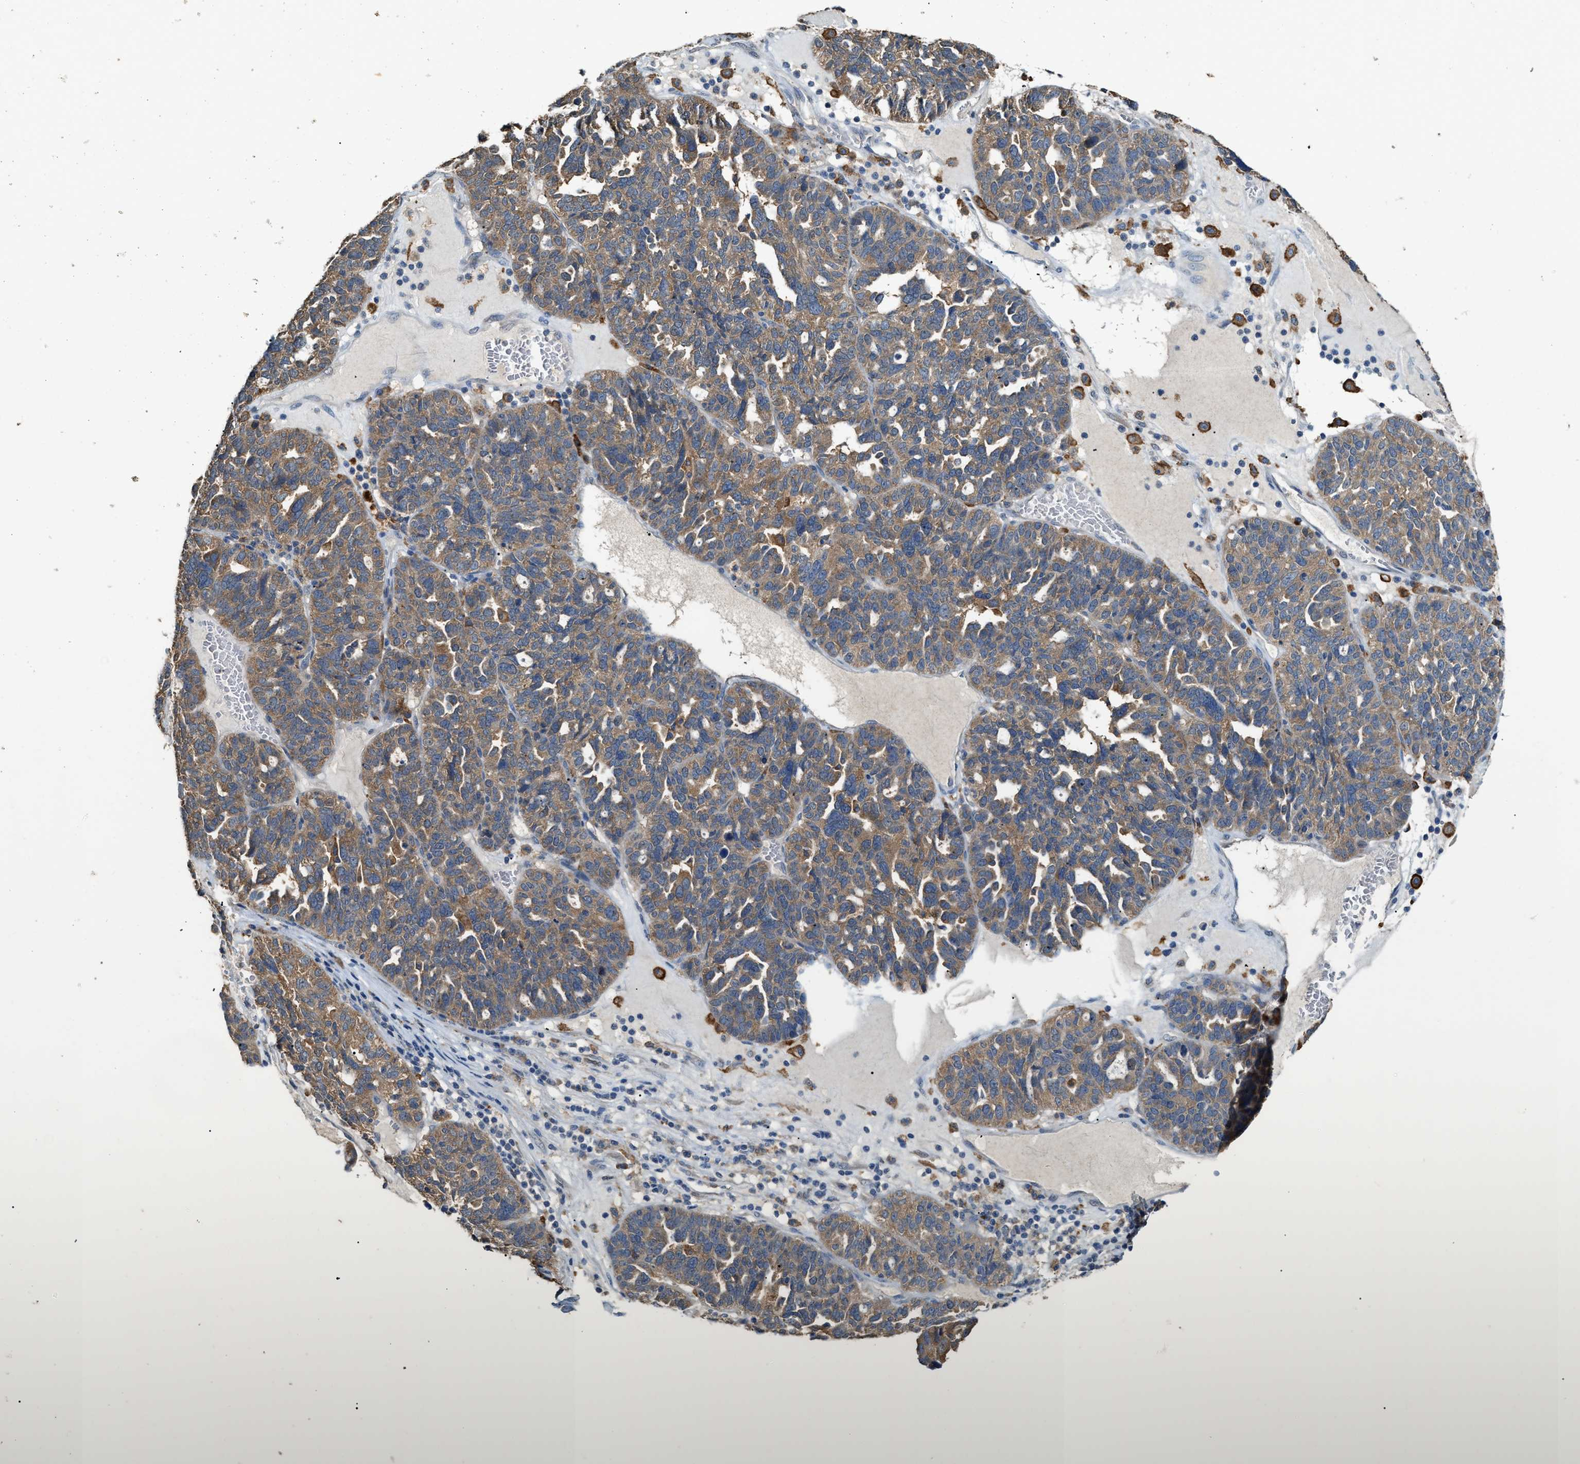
{"staining": {"intensity": "moderate", "quantity": ">75%", "location": "cytoplasmic/membranous"}, "tissue": "ovarian cancer", "cell_type": "Tumor cells", "image_type": "cancer", "snomed": [{"axis": "morphology", "description": "Cystadenocarcinoma, serous, NOS"}, {"axis": "topography", "description": "Ovary"}], "caption": "A histopathology image showing moderate cytoplasmic/membranous staining in approximately >75% of tumor cells in ovarian cancer, as visualized by brown immunohistochemical staining.", "gene": "GCN1", "patient": {"sex": "female", "age": 59}}